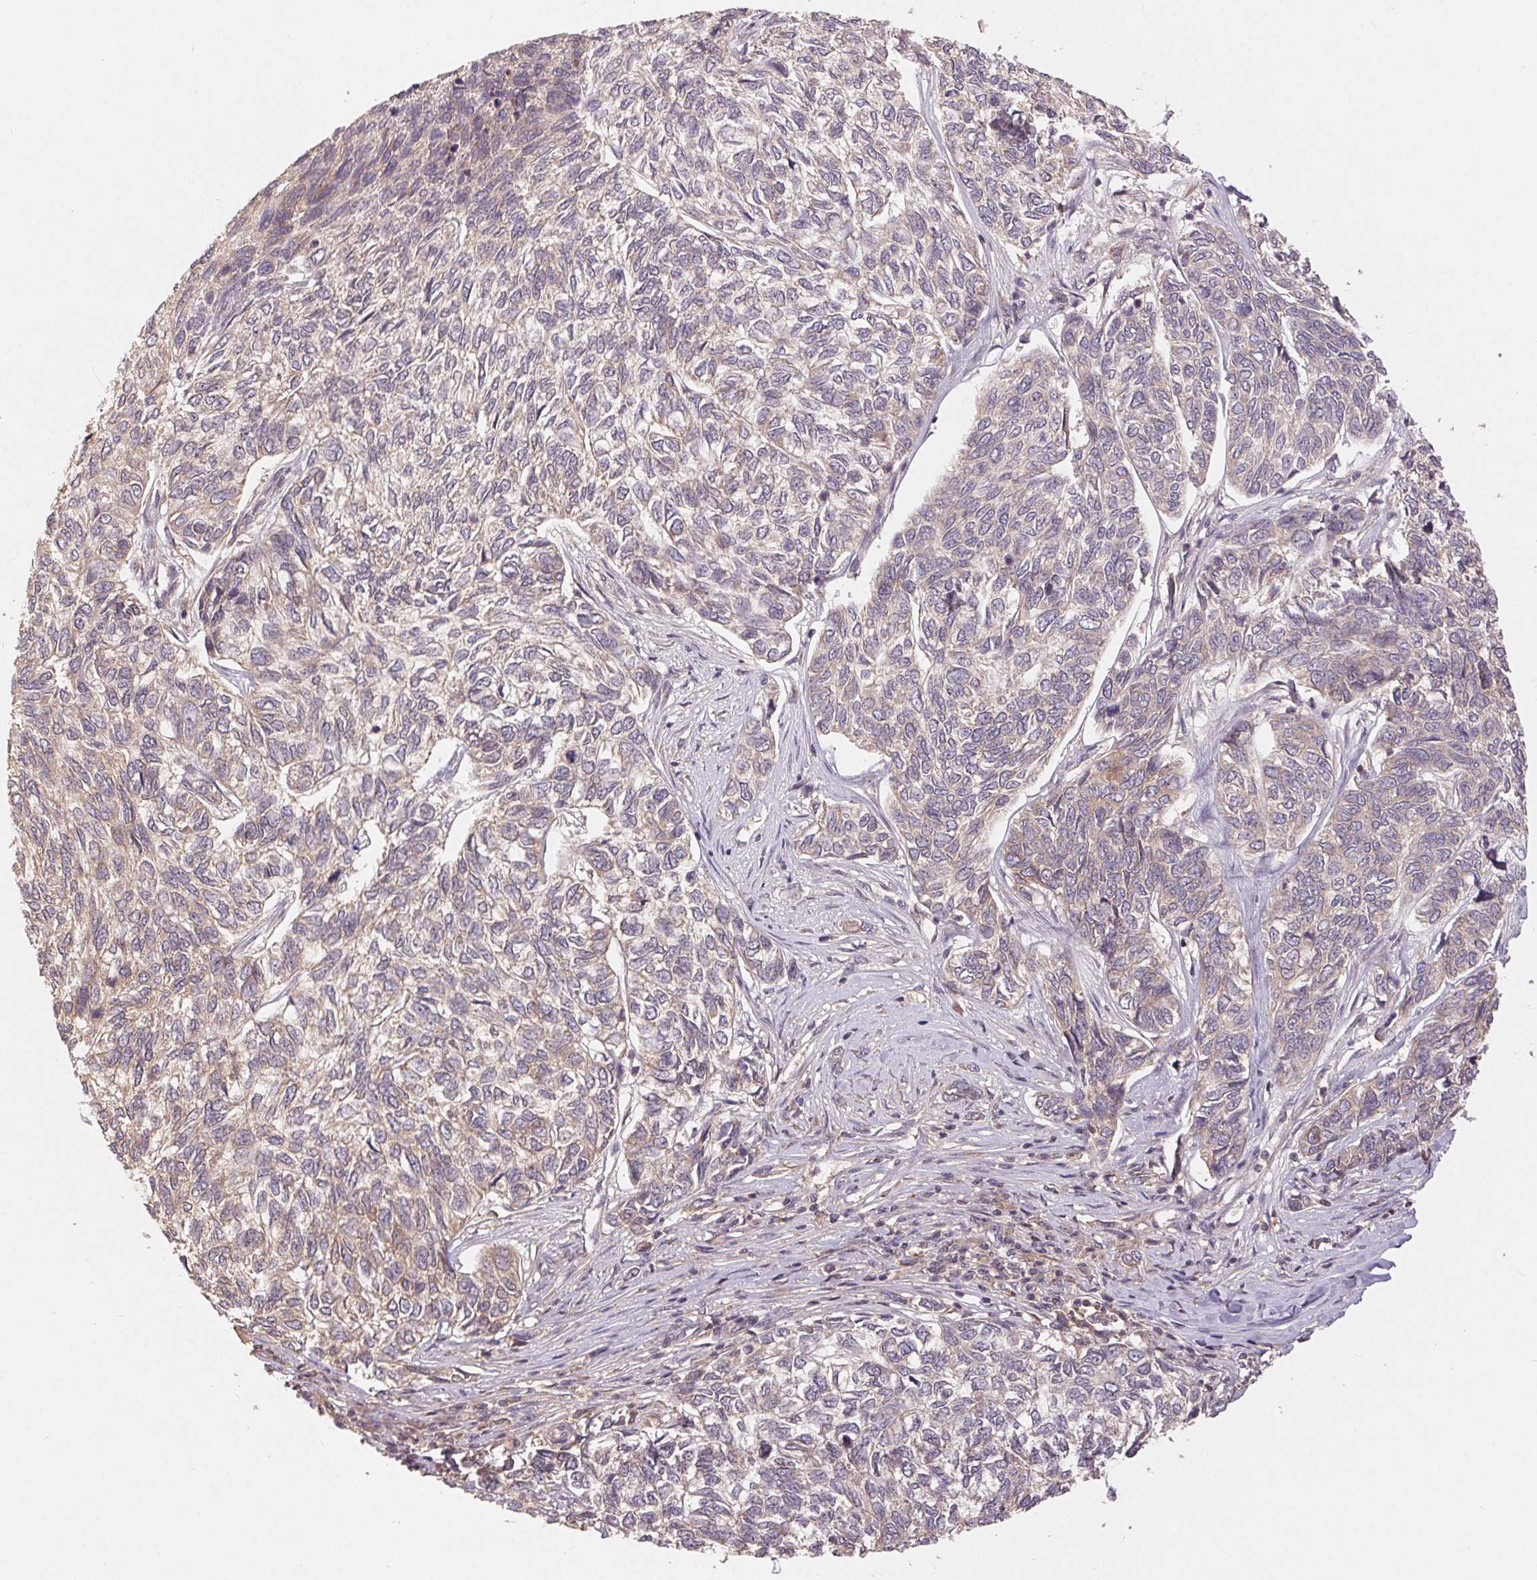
{"staining": {"intensity": "negative", "quantity": "none", "location": "none"}, "tissue": "skin cancer", "cell_type": "Tumor cells", "image_type": "cancer", "snomed": [{"axis": "morphology", "description": "Basal cell carcinoma"}, {"axis": "topography", "description": "Skin"}], "caption": "IHC photomicrograph of basal cell carcinoma (skin) stained for a protein (brown), which displays no expression in tumor cells. (DAB (3,3'-diaminobenzidine) immunohistochemistry with hematoxylin counter stain).", "gene": "MAPKAPK2", "patient": {"sex": "female", "age": 65}}